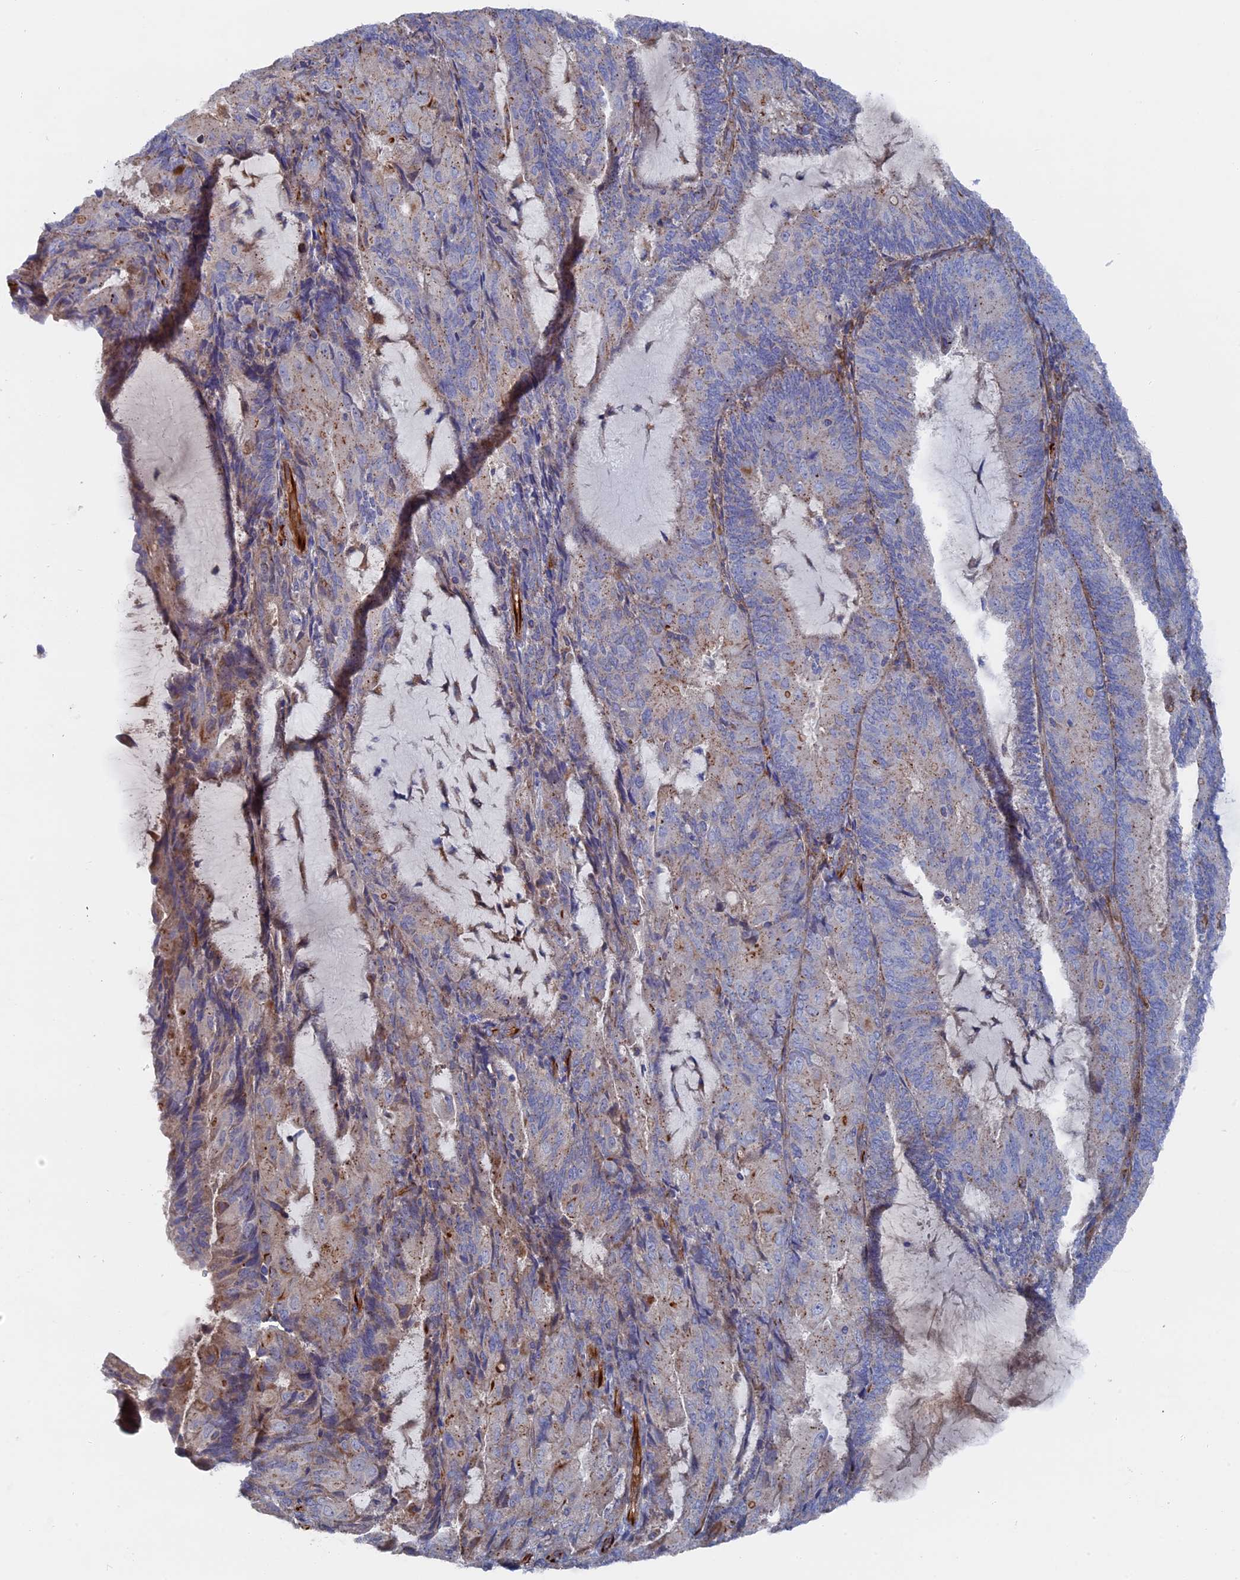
{"staining": {"intensity": "weak", "quantity": "<25%", "location": "cytoplasmic/membranous"}, "tissue": "endometrial cancer", "cell_type": "Tumor cells", "image_type": "cancer", "snomed": [{"axis": "morphology", "description": "Adenocarcinoma, NOS"}, {"axis": "topography", "description": "Endometrium"}], "caption": "Micrograph shows no significant protein staining in tumor cells of endometrial adenocarcinoma. The staining is performed using DAB (3,3'-diaminobenzidine) brown chromogen with nuclei counter-stained in using hematoxylin.", "gene": "SMG9", "patient": {"sex": "female", "age": 81}}